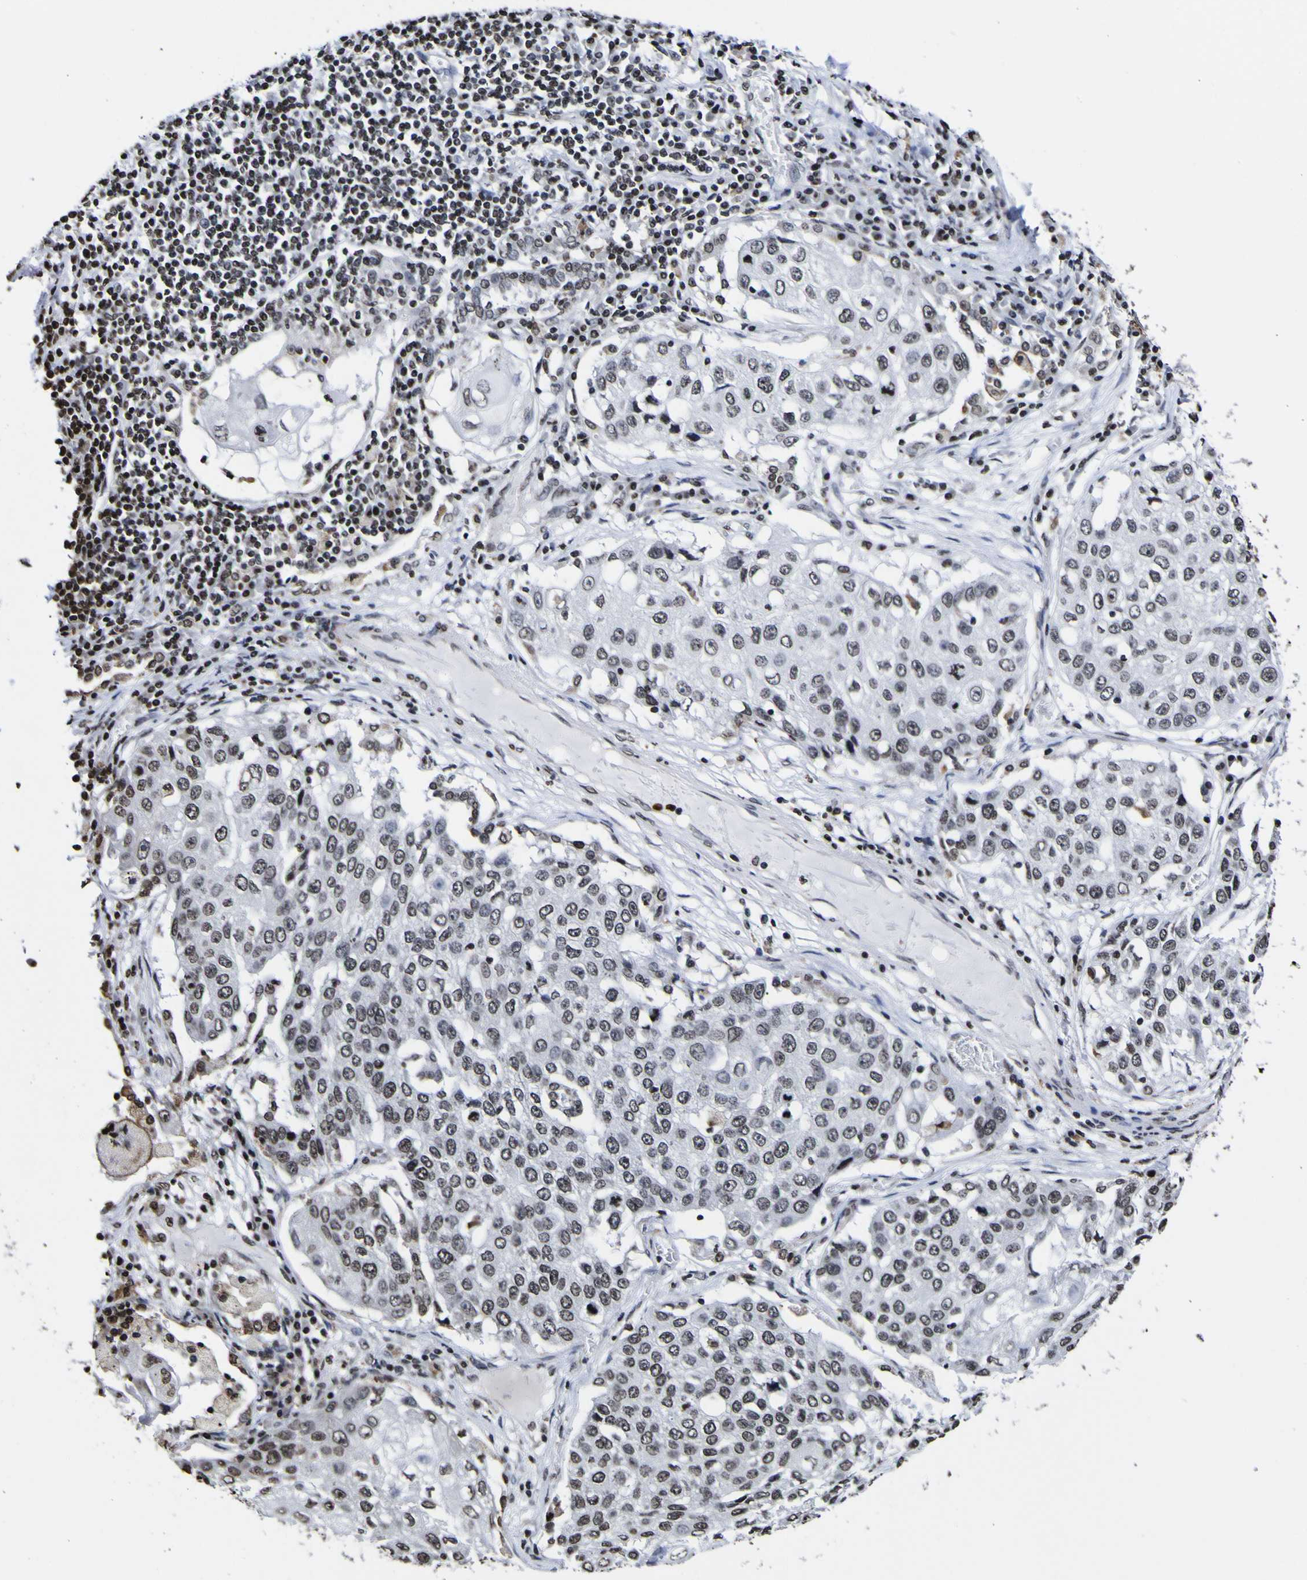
{"staining": {"intensity": "strong", "quantity": "25%-75%", "location": "nuclear"}, "tissue": "lung cancer", "cell_type": "Tumor cells", "image_type": "cancer", "snomed": [{"axis": "morphology", "description": "Squamous cell carcinoma, NOS"}, {"axis": "topography", "description": "Lung"}], "caption": "DAB immunohistochemical staining of squamous cell carcinoma (lung) shows strong nuclear protein staining in approximately 25%-75% of tumor cells. The protein of interest is shown in brown color, while the nuclei are stained blue.", "gene": "PIAS1", "patient": {"sex": "male", "age": 71}}